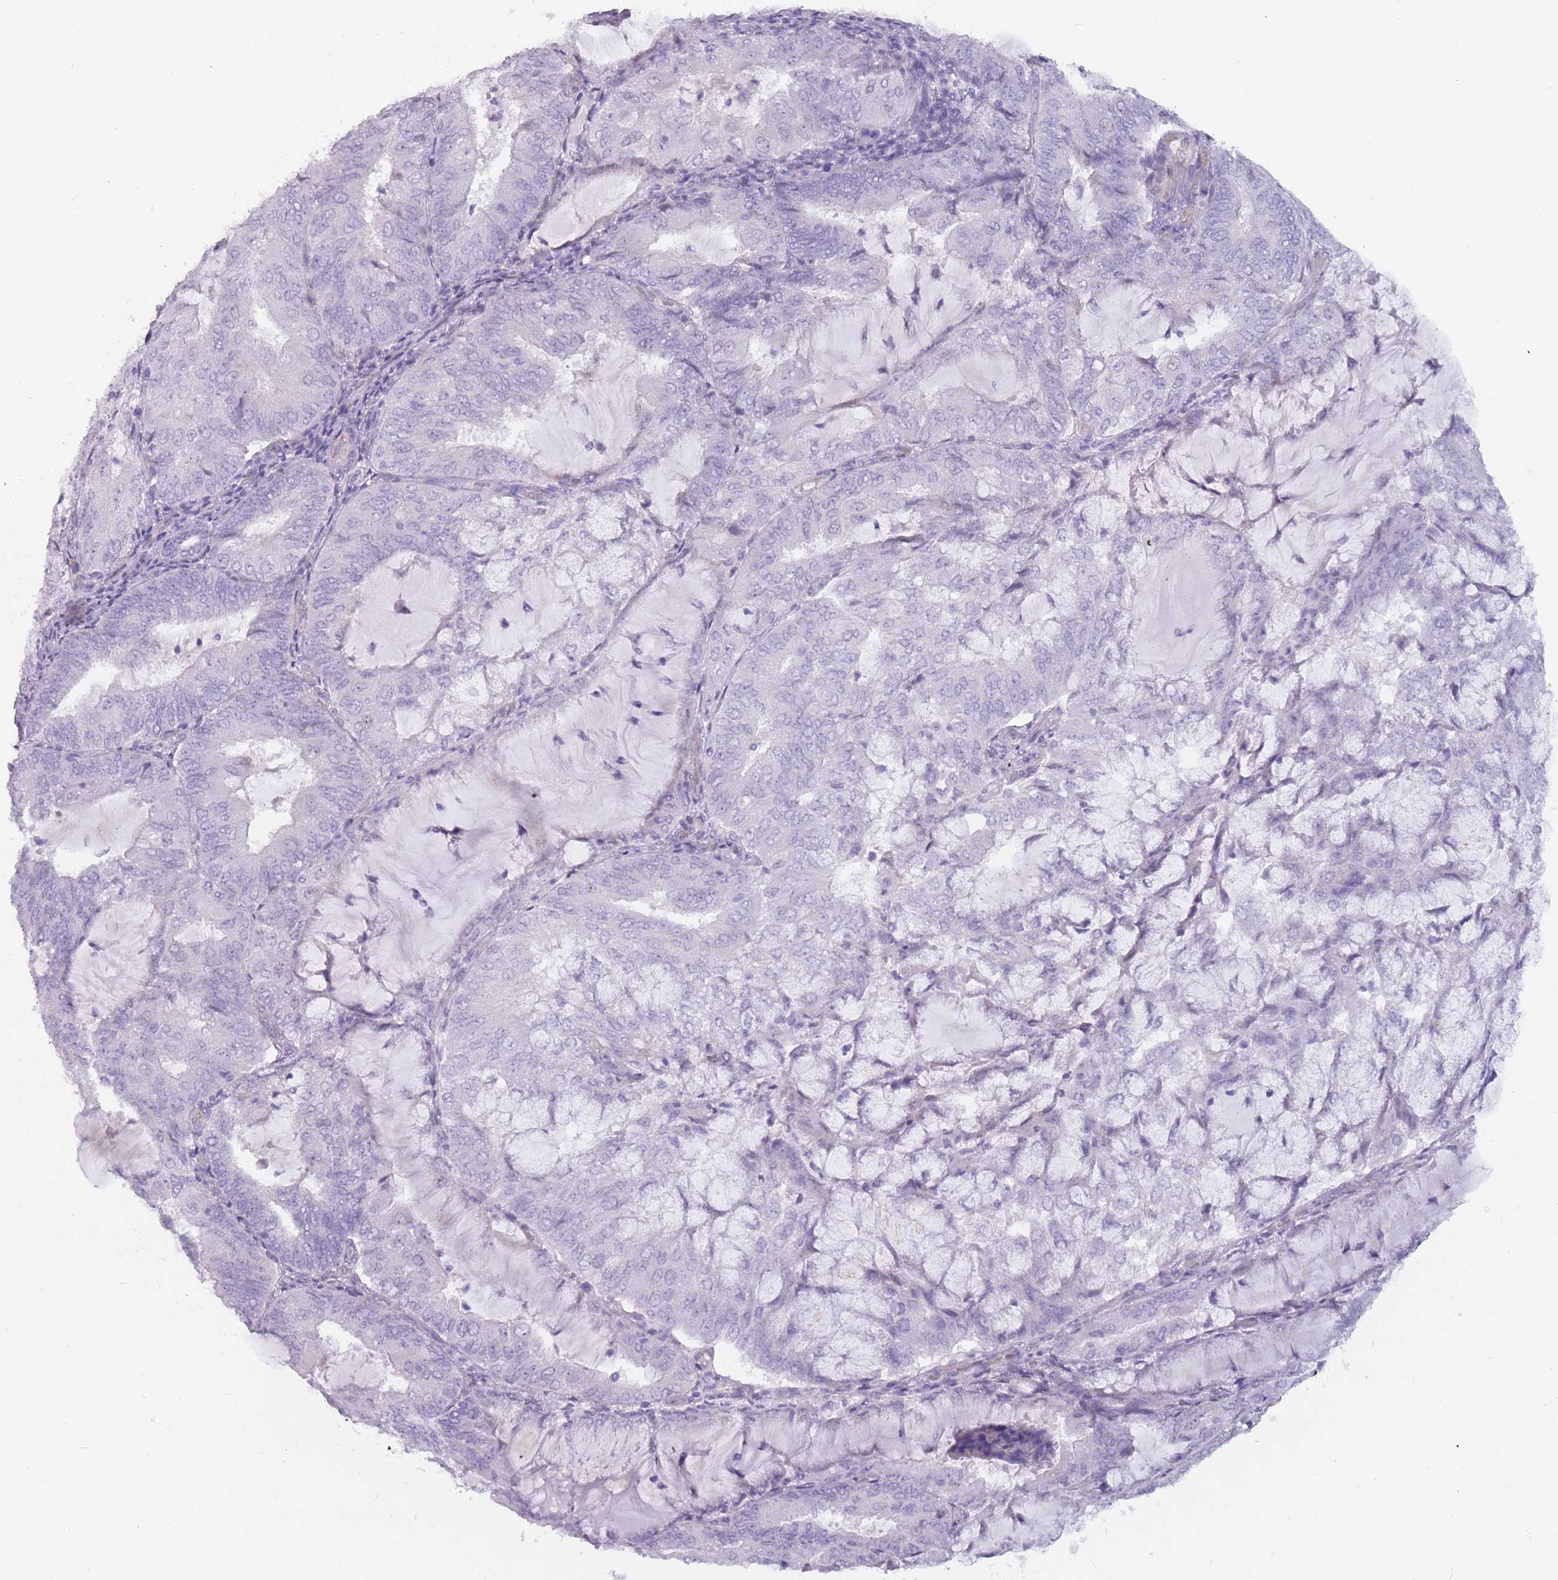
{"staining": {"intensity": "negative", "quantity": "none", "location": "none"}, "tissue": "endometrial cancer", "cell_type": "Tumor cells", "image_type": "cancer", "snomed": [{"axis": "morphology", "description": "Adenocarcinoma, NOS"}, {"axis": "topography", "description": "Endometrium"}], "caption": "Immunohistochemistry (IHC) histopathology image of neoplastic tissue: human endometrial cancer (adenocarcinoma) stained with DAB exhibits no significant protein staining in tumor cells.", "gene": "DDX4", "patient": {"sex": "female", "age": 81}}